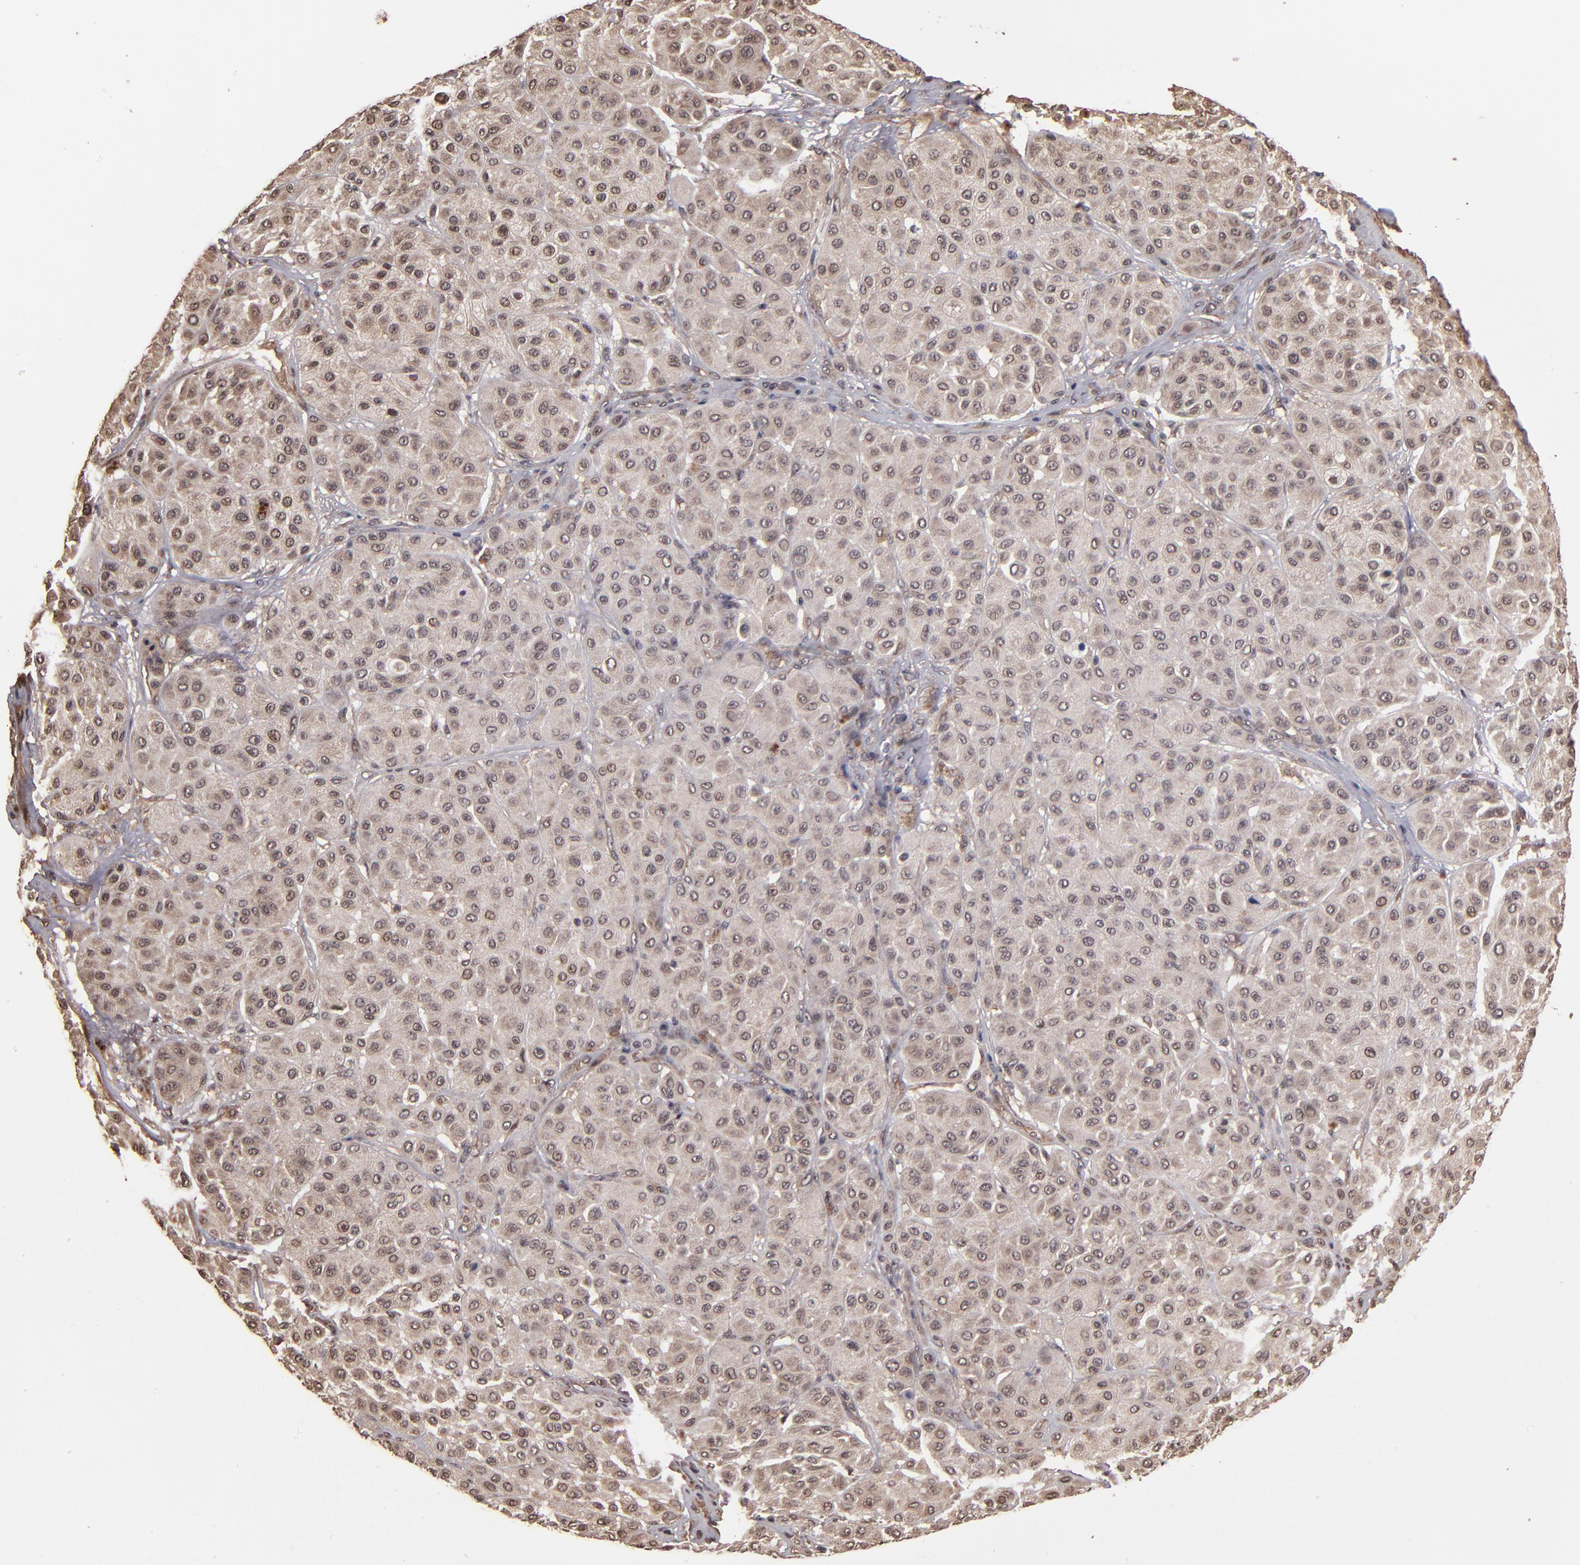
{"staining": {"intensity": "weak", "quantity": ">75%", "location": "cytoplasmic/membranous"}, "tissue": "melanoma", "cell_type": "Tumor cells", "image_type": "cancer", "snomed": [{"axis": "morphology", "description": "Normal tissue, NOS"}, {"axis": "morphology", "description": "Malignant melanoma, Metastatic site"}, {"axis": "topography", "description": "Skin"}], "caption": "Malignant melanoma (metastatic site) stained for a protein (brown) reveals weak cytoplasmic/membranous positive positivity in about >75% of tumor cells.", "gene": "NFE2L2", "patient": {"sex": "male", "age": 41}}